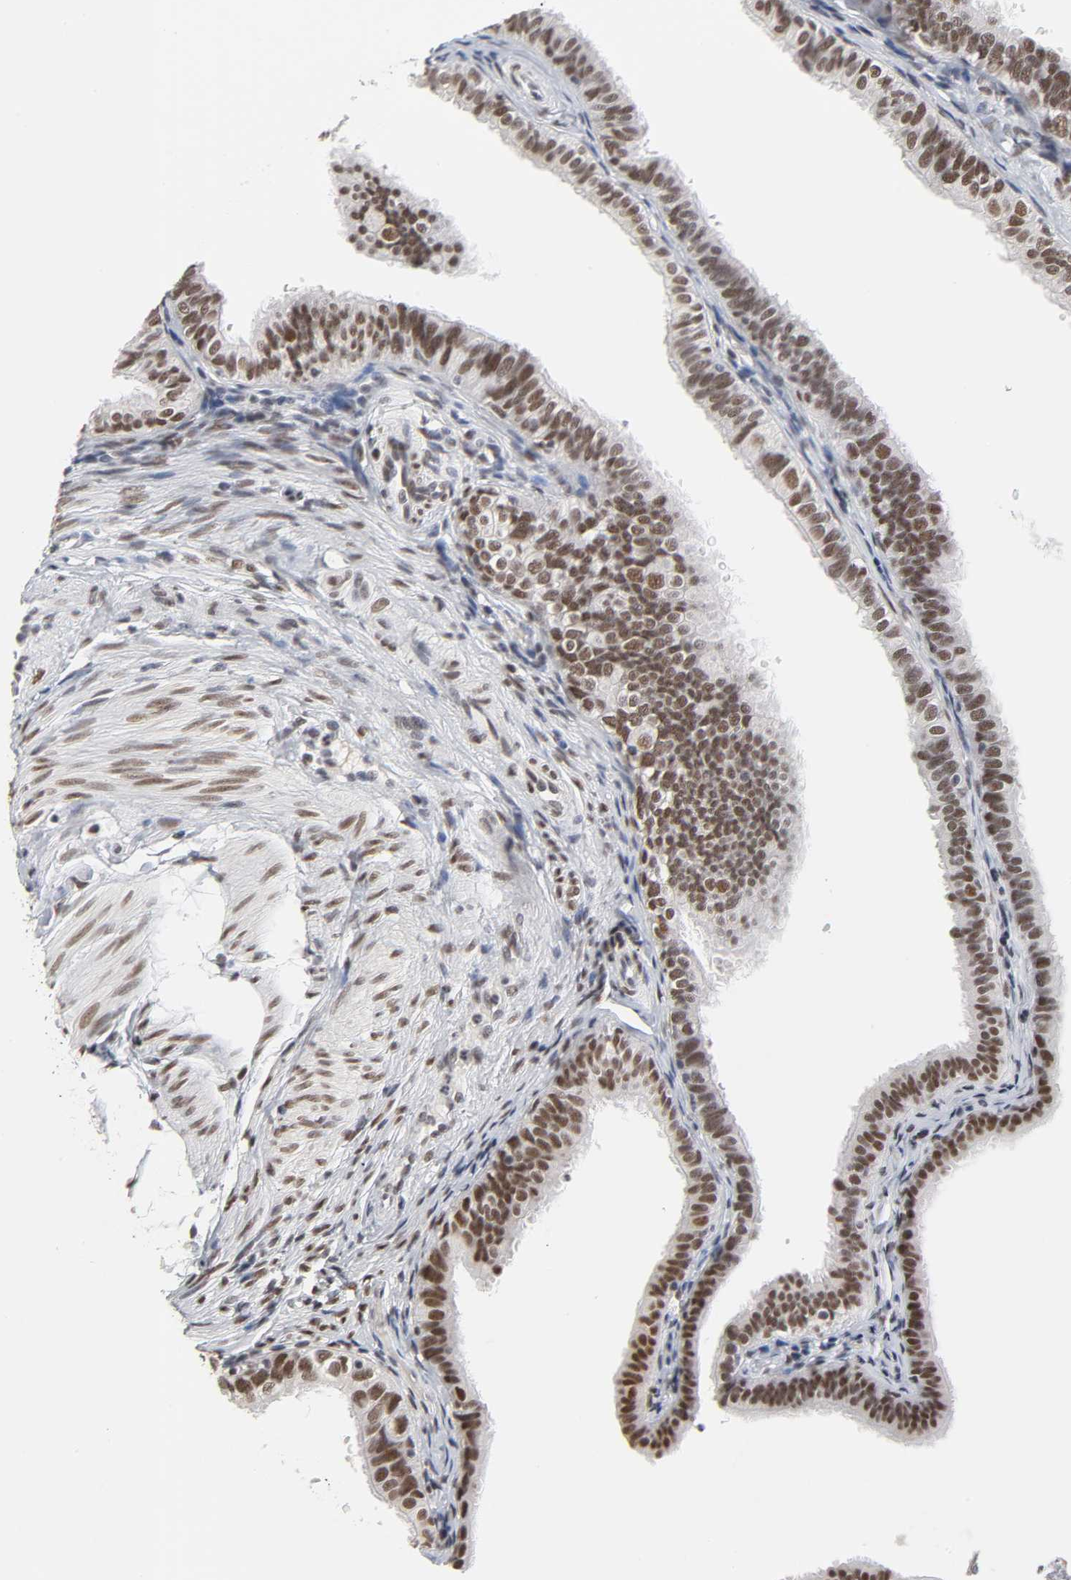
{"staining": {"intensity": "moderate", "quantity": ">75%", "location": "nuclear"}, "tissue": "fallopian tube", "cell_type": "Glandular cells", "image_type": "normal", "snomed": [{"axis": "morphology", "description": "Normal tissue, NOS"}, {"axis": "morphology", "description": "Dermoid, NOS"}, {"axis": "topography", "description": "Fallopian tube"}], "caption": "Protein staining reveals moderate nuclear staining in approximately >75% of glandular cells in unremarkable fallopian tube. (DAB (3,3'-diaminobenzidine) = brown stain, brightfield microscopy at high magnification).", "gene": "TRIM33", "patient": {"sex": "female", "age": 33}}